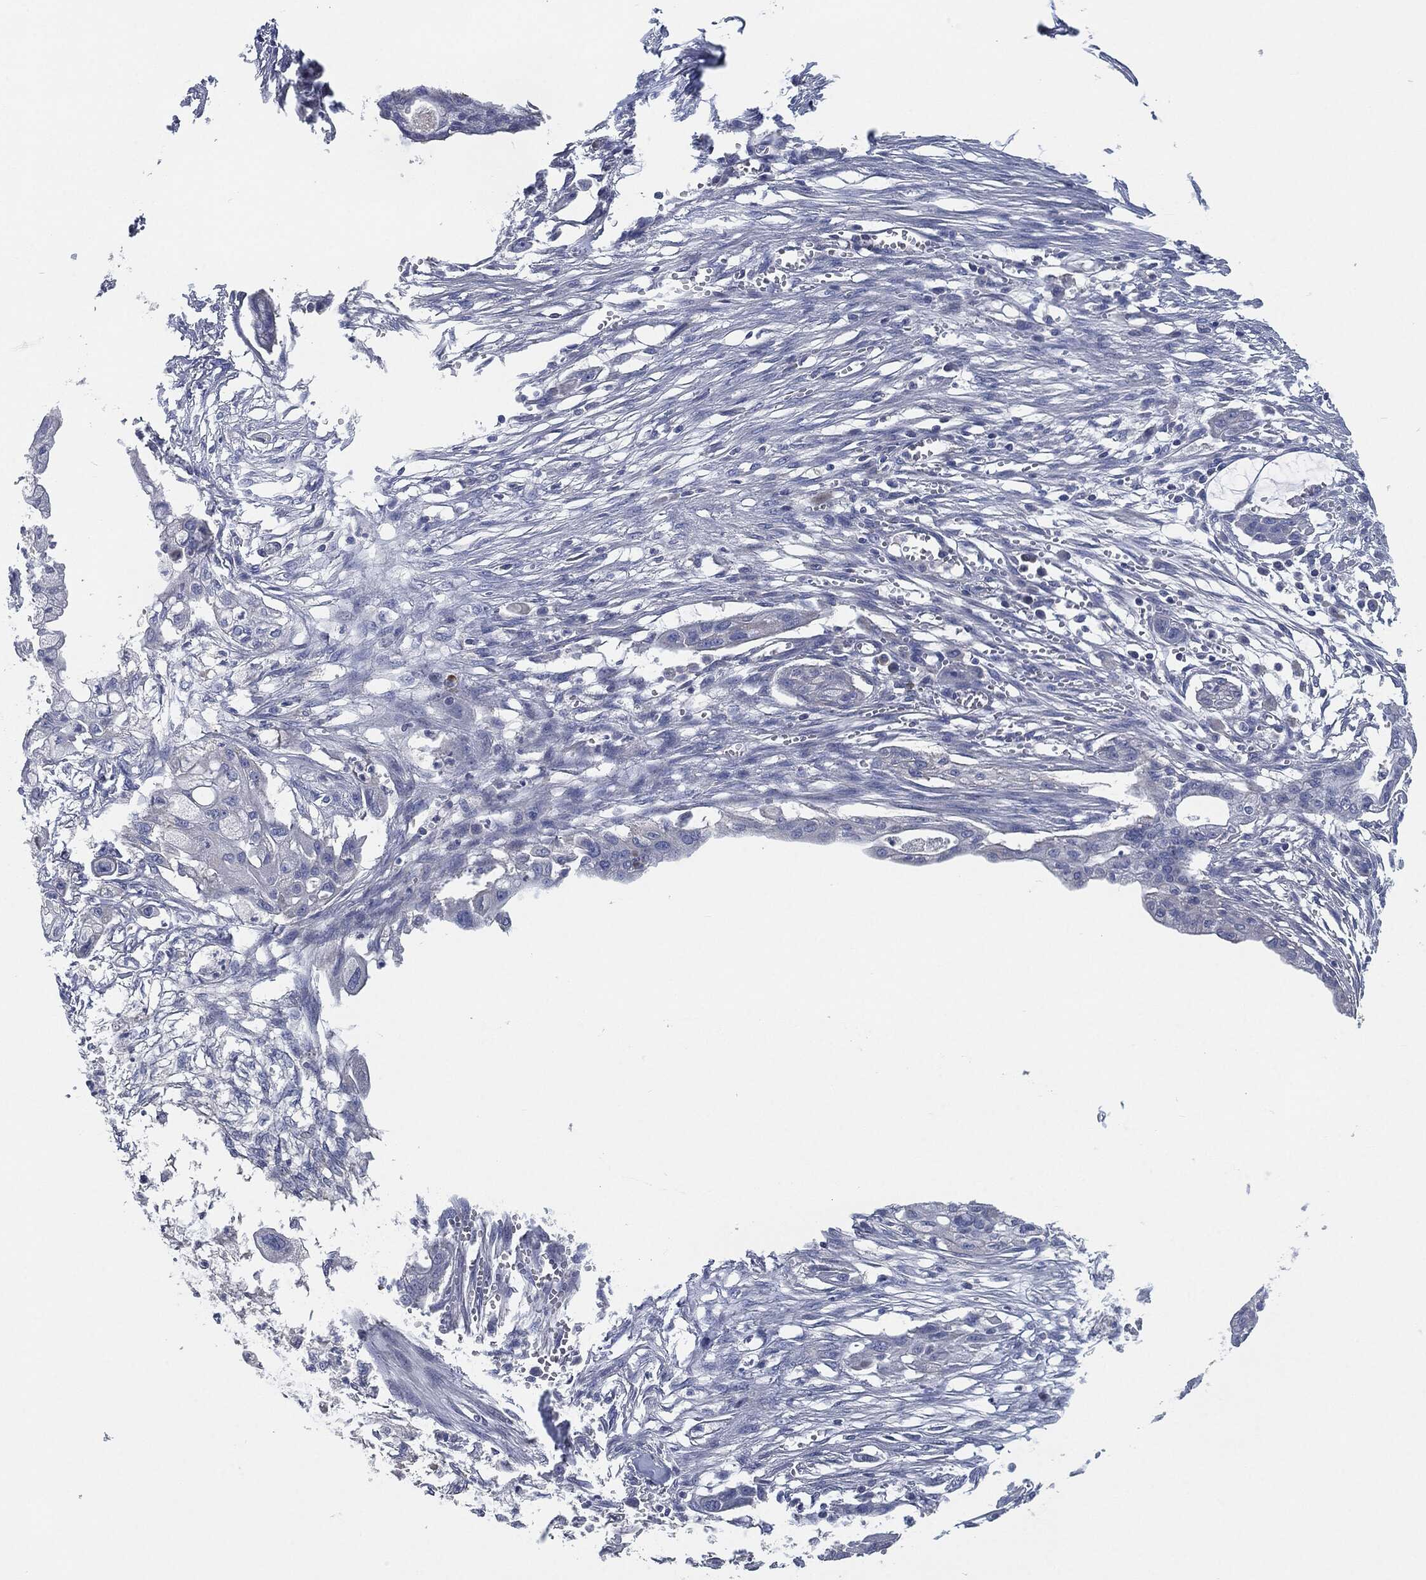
{"staining": {"intensity": "negative", "quantity": "none", "location": "none"}, "tissue": "pancreatic cancer", "cell_type": "Tumor cells", "image_type": "cancer", "snomed": [{"axis": "morphology", "description": "Normal tissue, NOS"}, {"axis": "morphology", "description": "Adenocarcinoma, NOS"}, {"axis": "topography", "description": "Pancreas"}], "caption": "Immunohistochemistry (IHC) histopathology image of human pancreatic adenocarcinoma stained for a protein (brown), which exhibits no expression in tumor cells.", "gene": "CD27", "patient": {"sex": "female", "age": 58}}